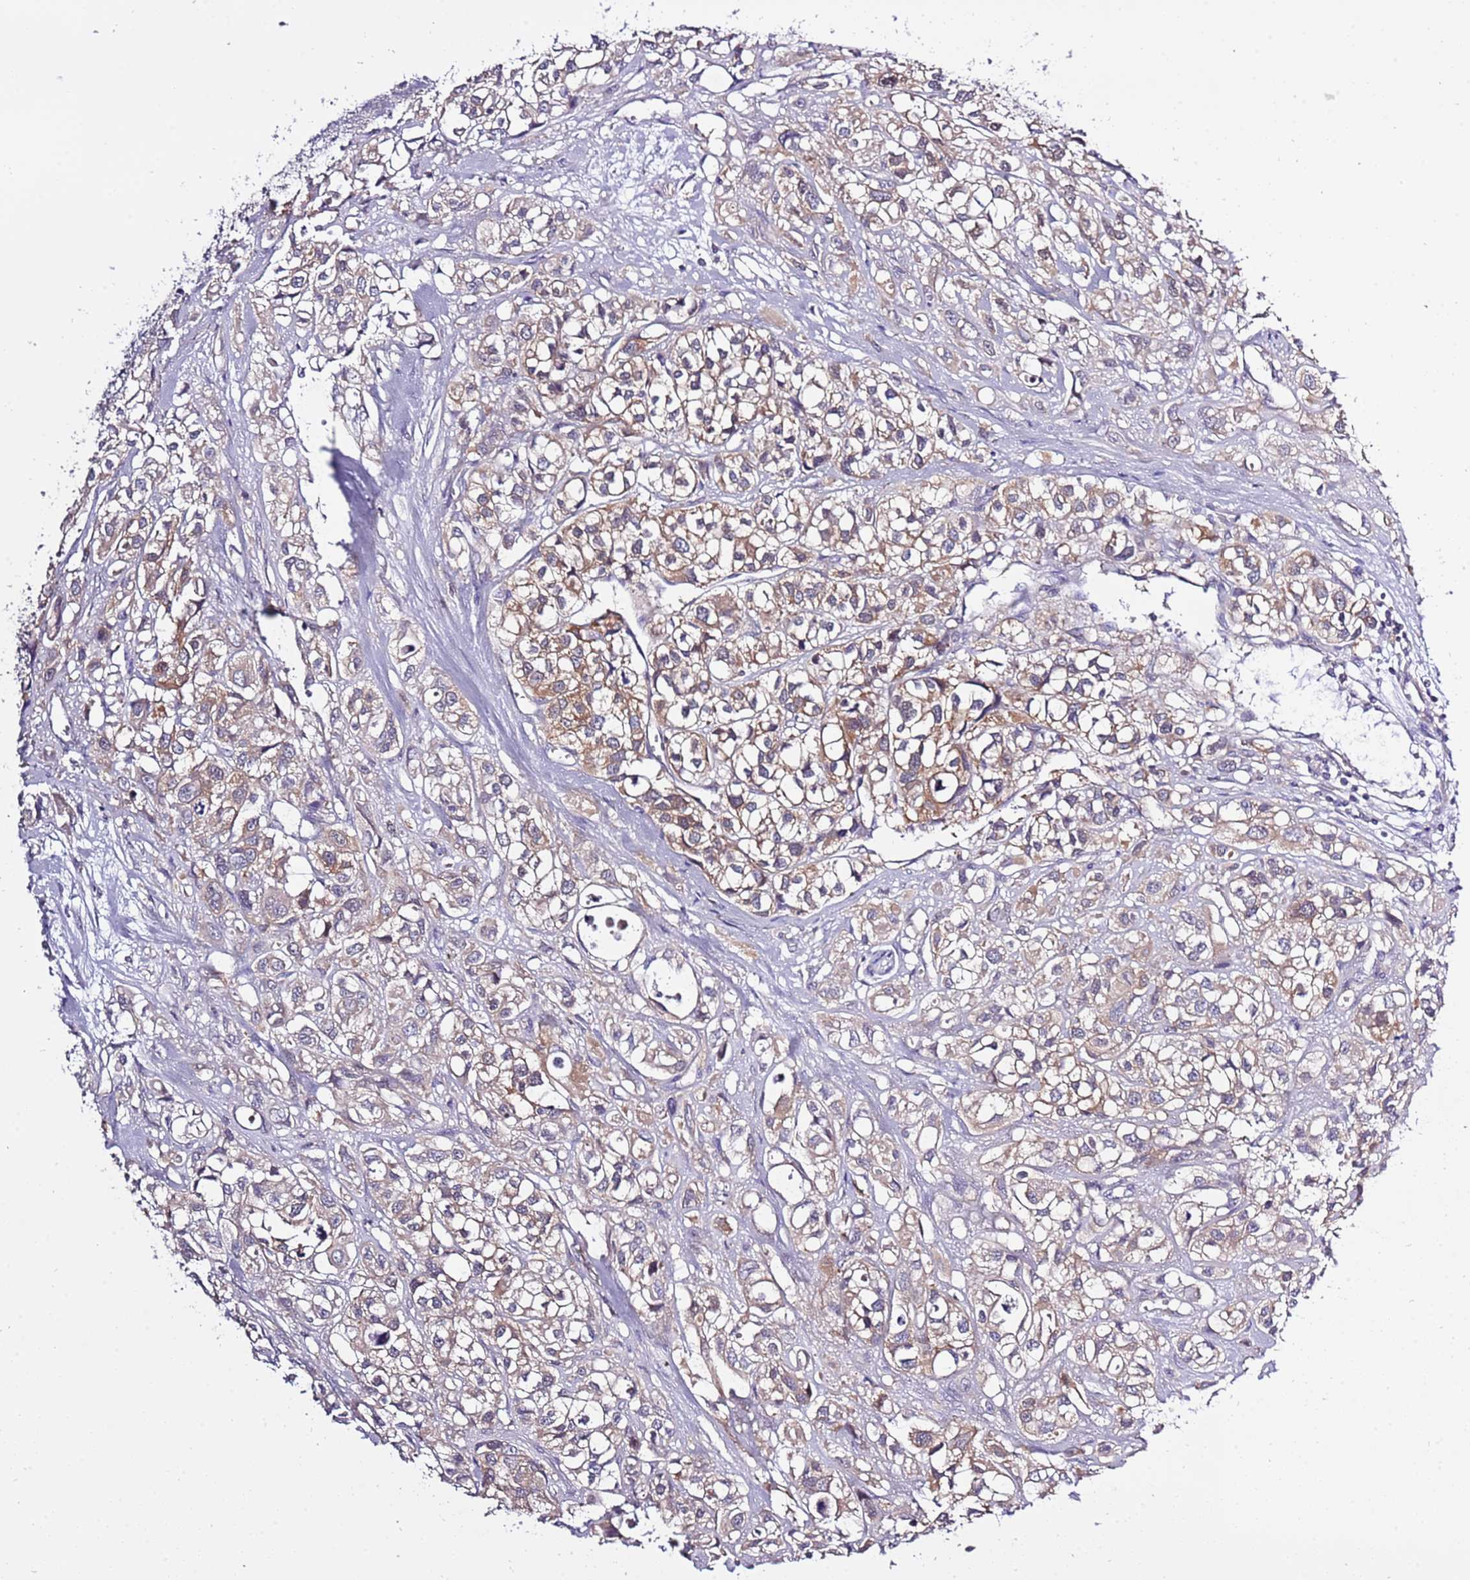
{"staining": {"intensity": "moderate", "quantity": "25%-75%", "location": "cytoplasmic/membranous"}, "tissue": "urothelial cancer", "cell_type": "Tumor cells", "image_type": "cancer", "snomed": [{"axis": "morphology", "description": "Urothelial carcinoma, High grade"}, {"axis": "topography", "description": "Urinary bladder"}], "caption": "High-power microscopy captured an IHC histopathology image of urothelial cancer, revealing moderate cytoplasmic/membranous positivity in approximately 25%-75% of tumor cells.", "gene": "STIP1", "patient": {"sex": "male", "age": 67}}